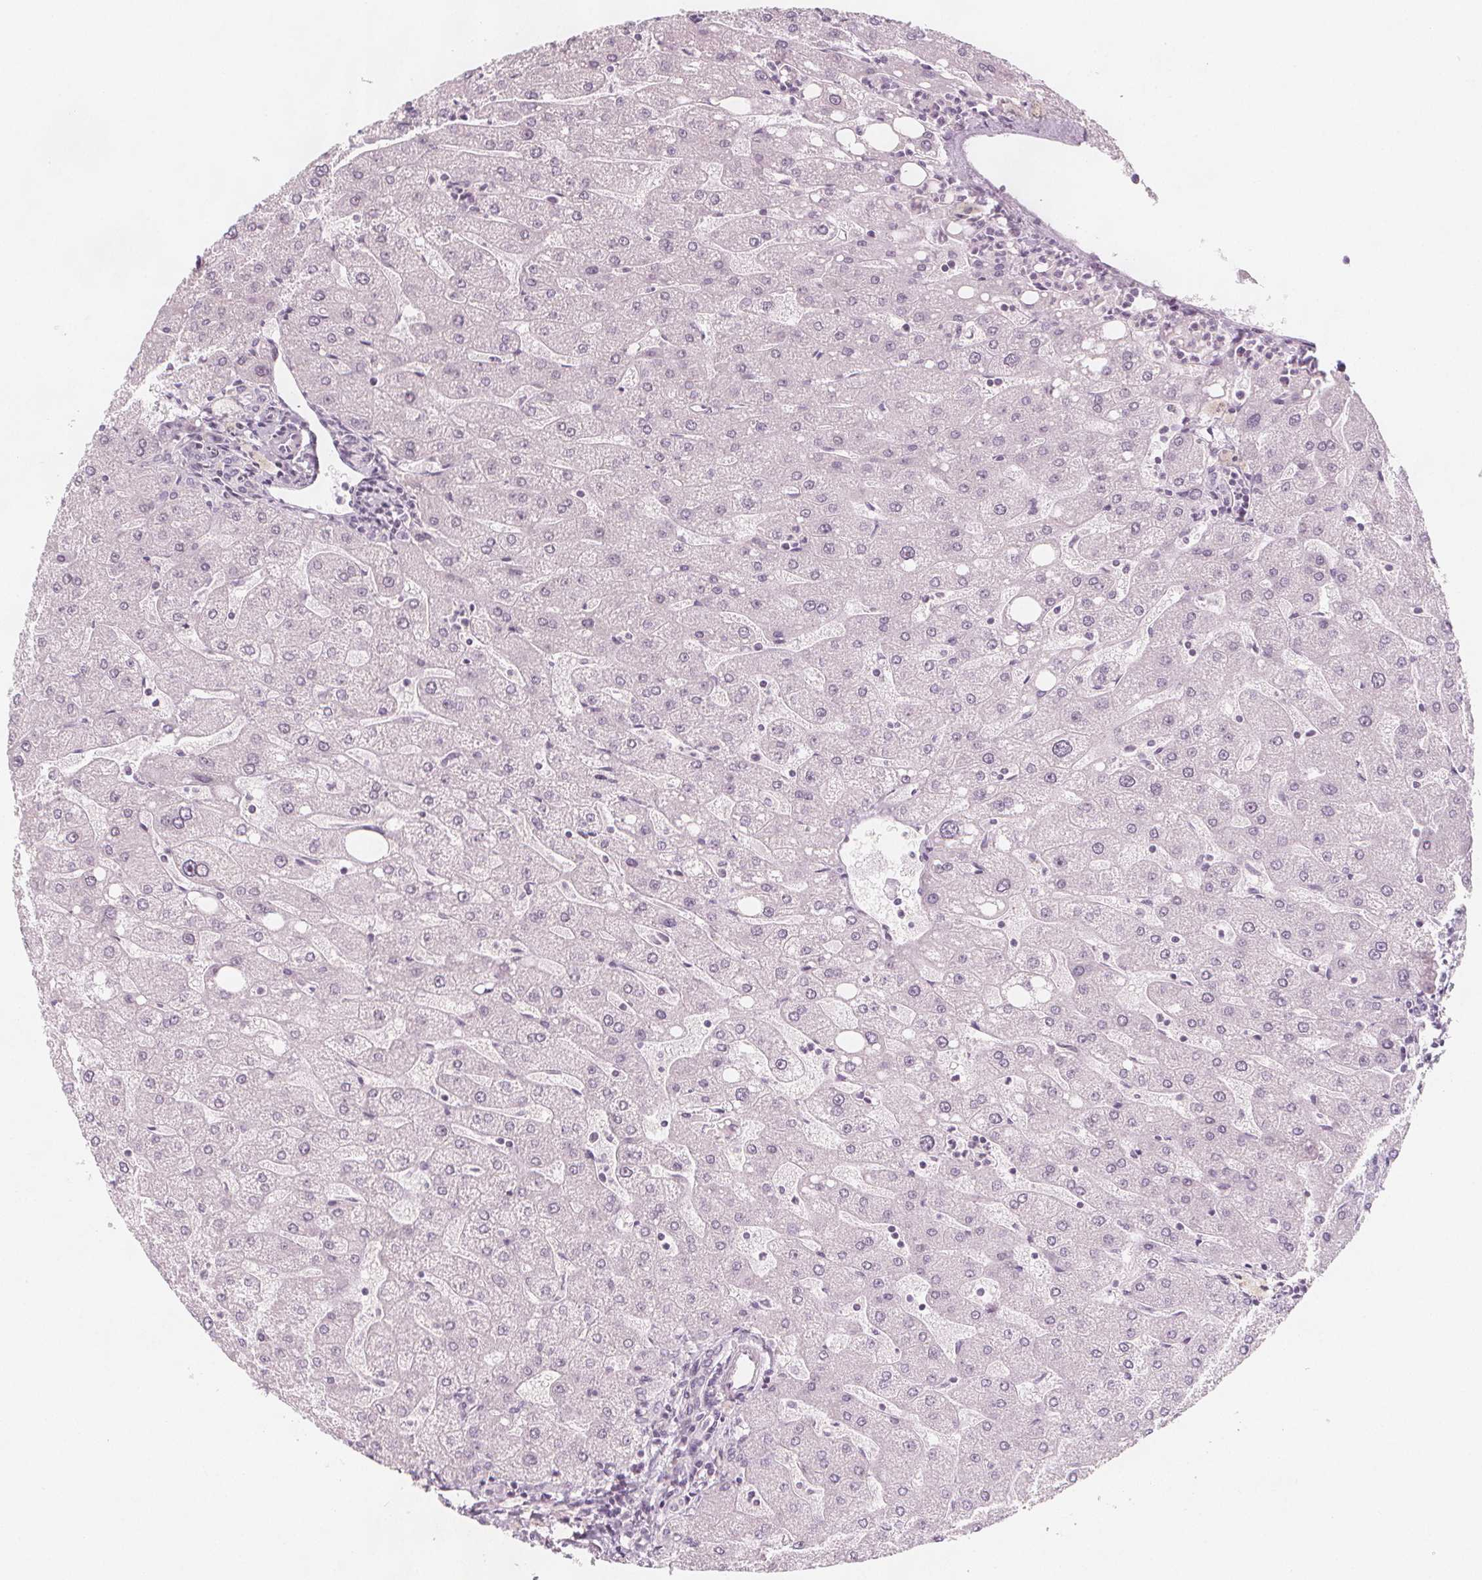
{"staining": {"intensity": "negative", "quantity": "none", "location": "none"}, "tissue": "liver", "cell_type": "Cholangiocytes", "image_type": "normal", "snomed": [{"axis": "morphology", "description": "Normal tissue, NOS"}, {"axis": "topography", "description": "Liver"}], "caption": "IHC of normal human liver shows no staining in cholangiocytes. (DAB (3,3'-diaminobenzidine) IHC with hematoxylin counter stain).", "gene": "C1orf167", "patient": {"sex": "male", "age": 67}}